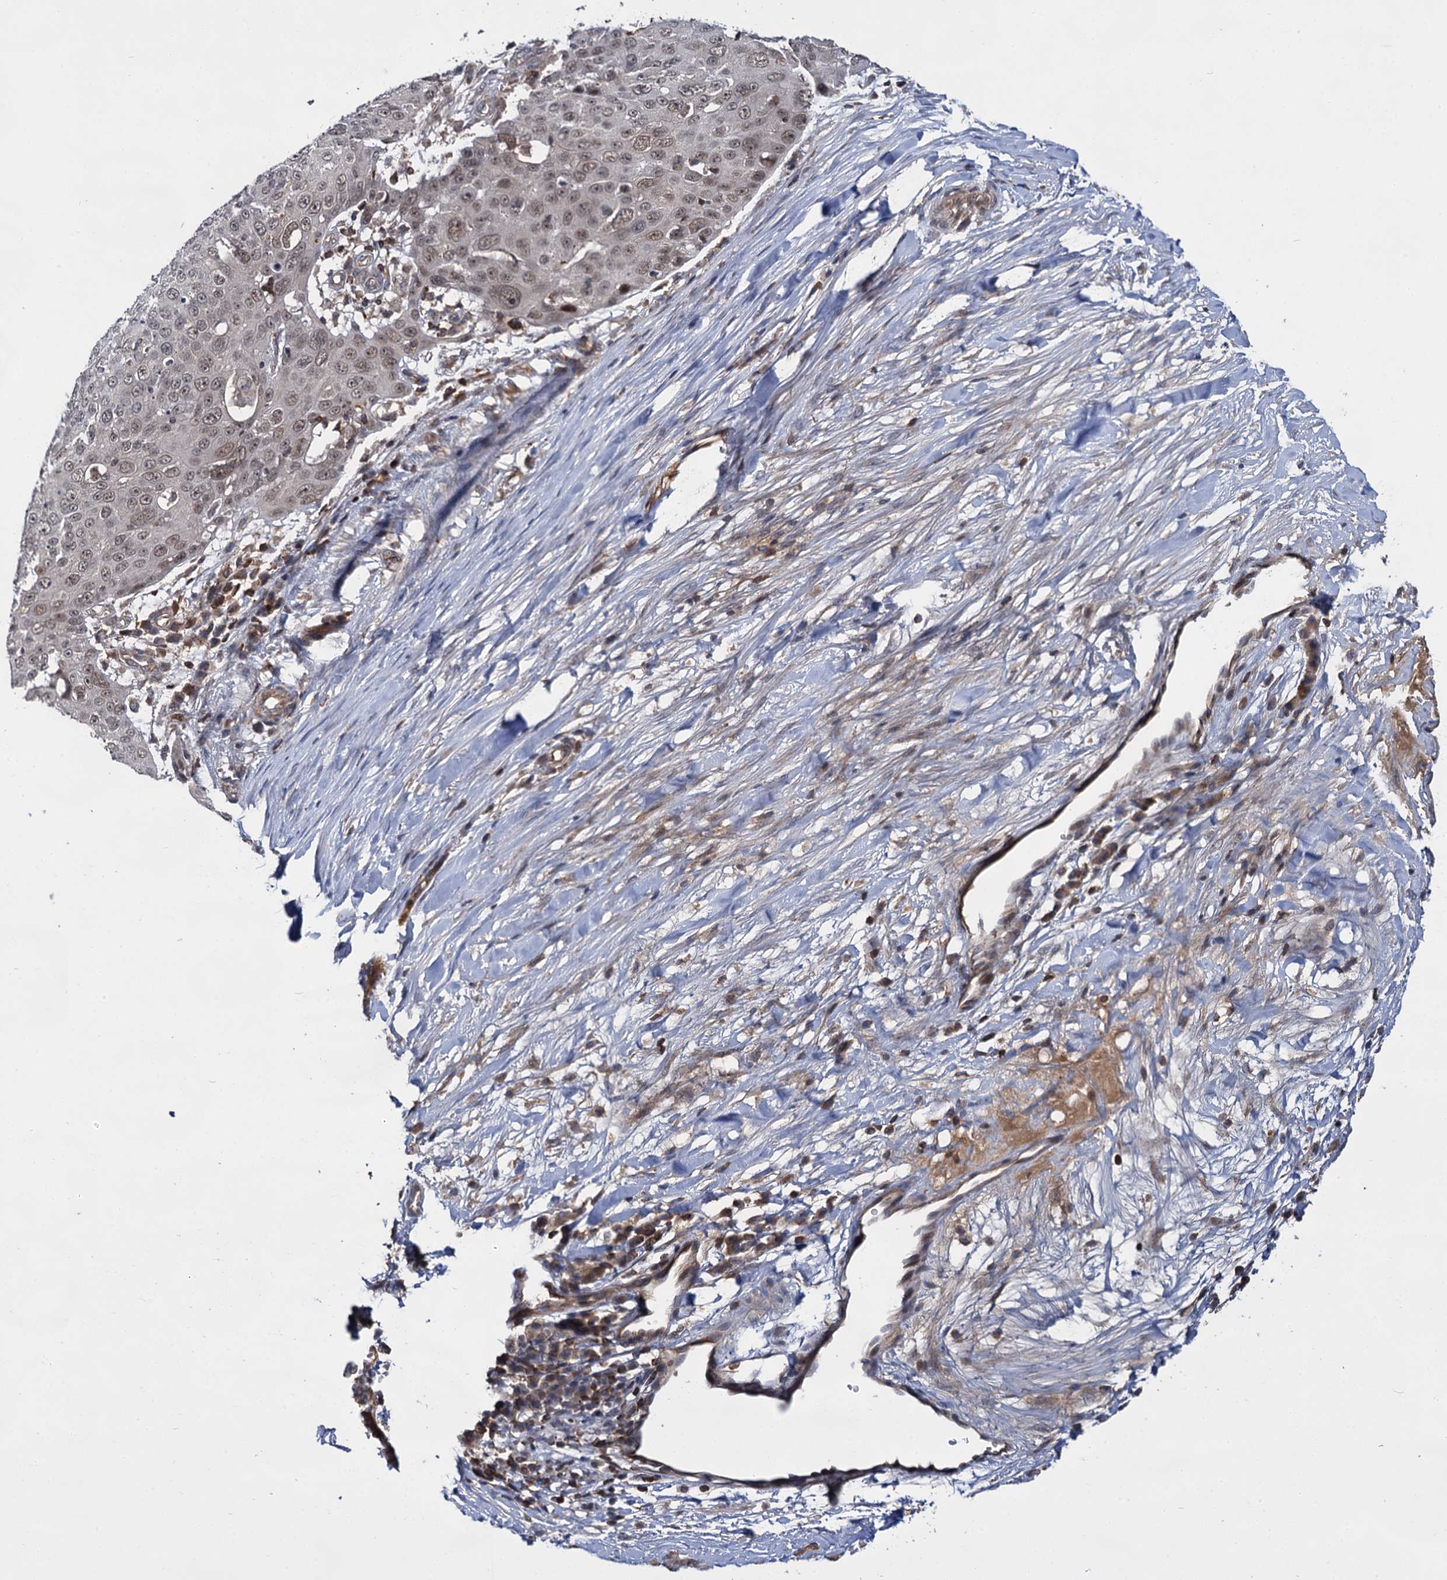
{"staining": {"intensity": "weak", "quantity": ">75%", "location": "nuclear"}, "tissue": "skin cancer", "cell_type": "Tumor cells", "image_type": "cancer", "snomed": [{"axis": "morphology", "description": "Squamous cell carcinoma, NOS"}, {"axis": "topography", "description": "Skin"}], "caption": "Human skin squamous cell carcinoma stained with a protein marker shows weak staining in tumor cells.", "gene": "ABLIM1", "patient": {"sex": "male", "age": 71}}